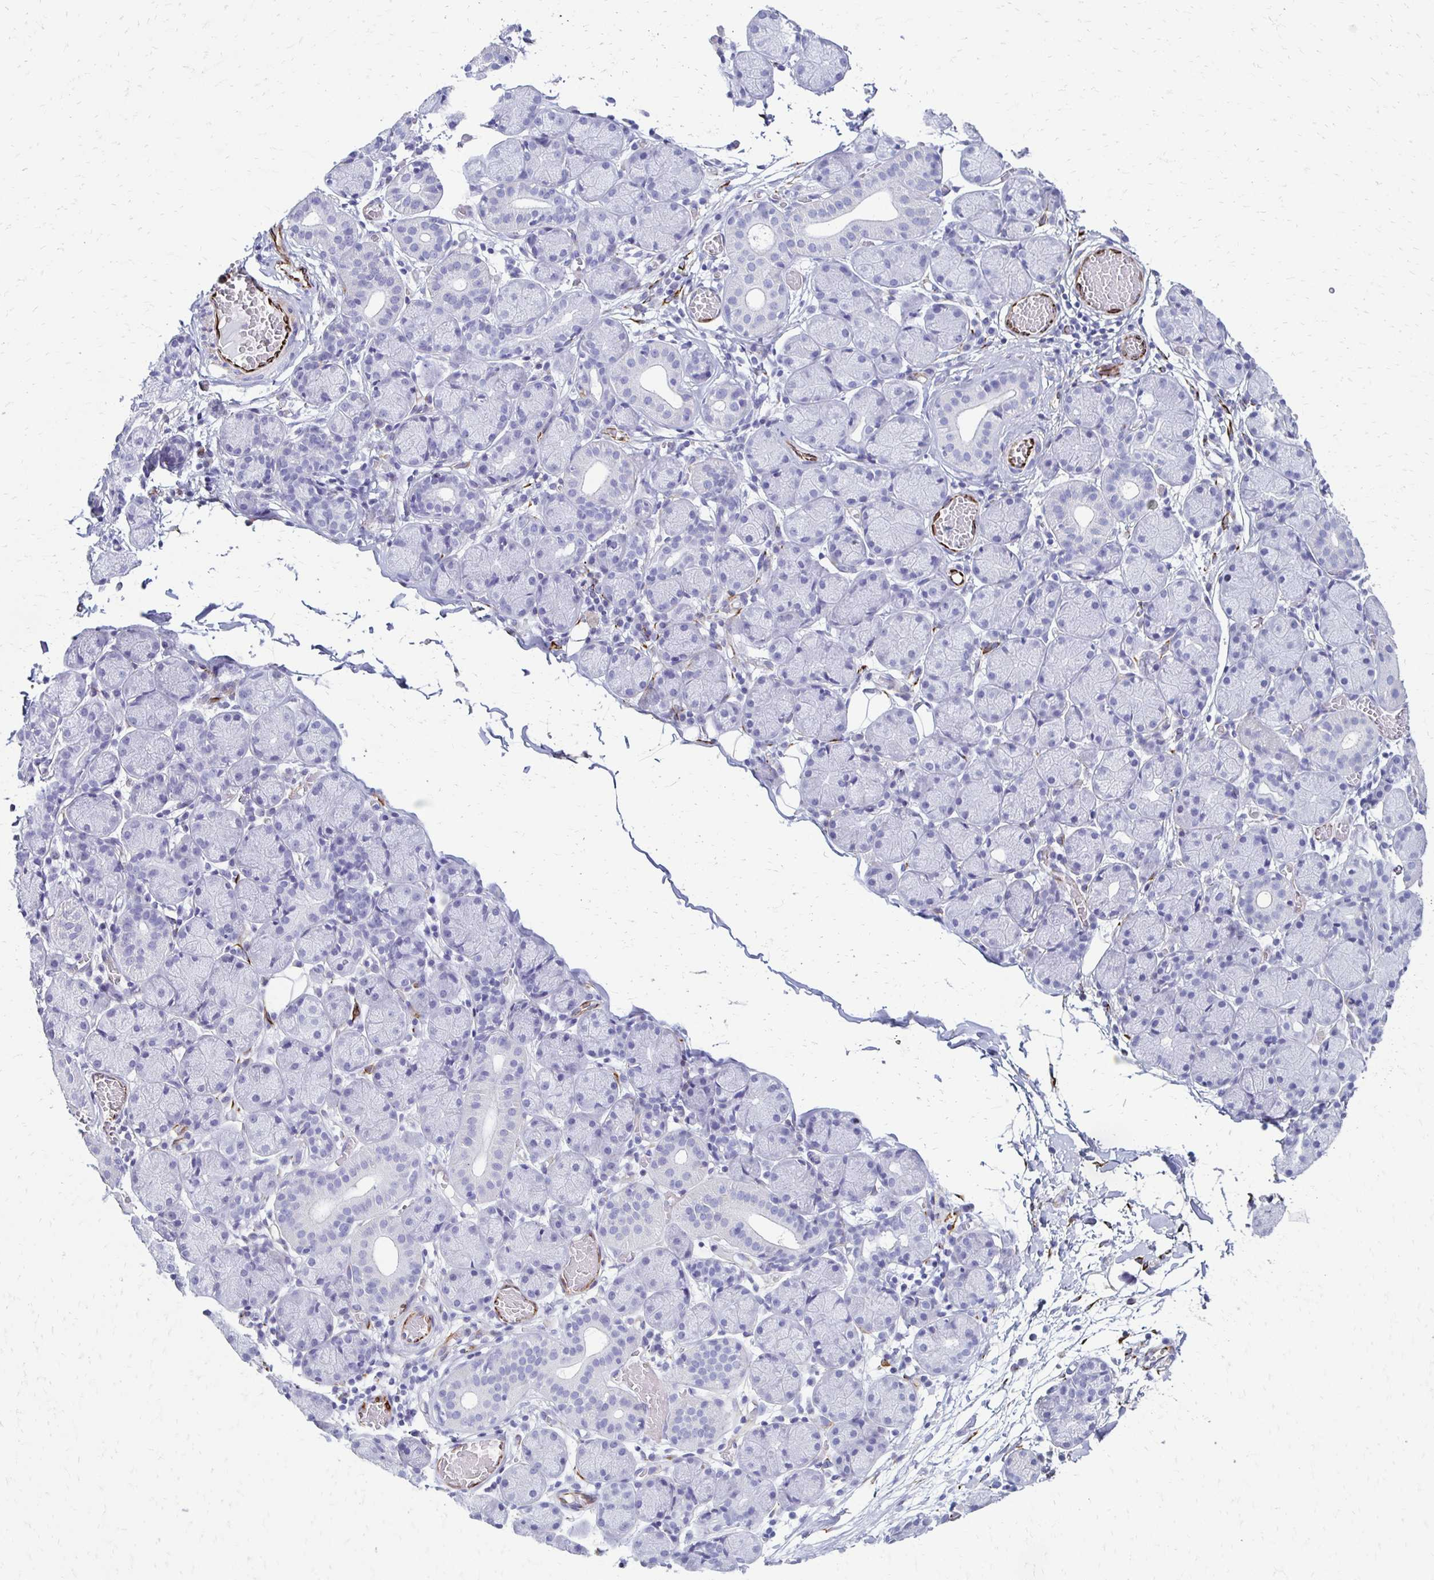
{"staining": {"intensity": "negative", "quantity": "none", "location": "none"}, "tissue": "salivary gland", "cell_type": "Glandular cells", "image_type": "normal", "snomed": [{"axis": "morphology", "description": "Normal tissue, NOS"}, {"axis": "topography", "description": "Salivary gland"}], "caption": "Human salivary gland stained for a protein using immunohistochemistry (IHC) reveals no positivity in glandular cells.", "gene": "TMEM54", "patient": {"sex": "female", "age": 24}}